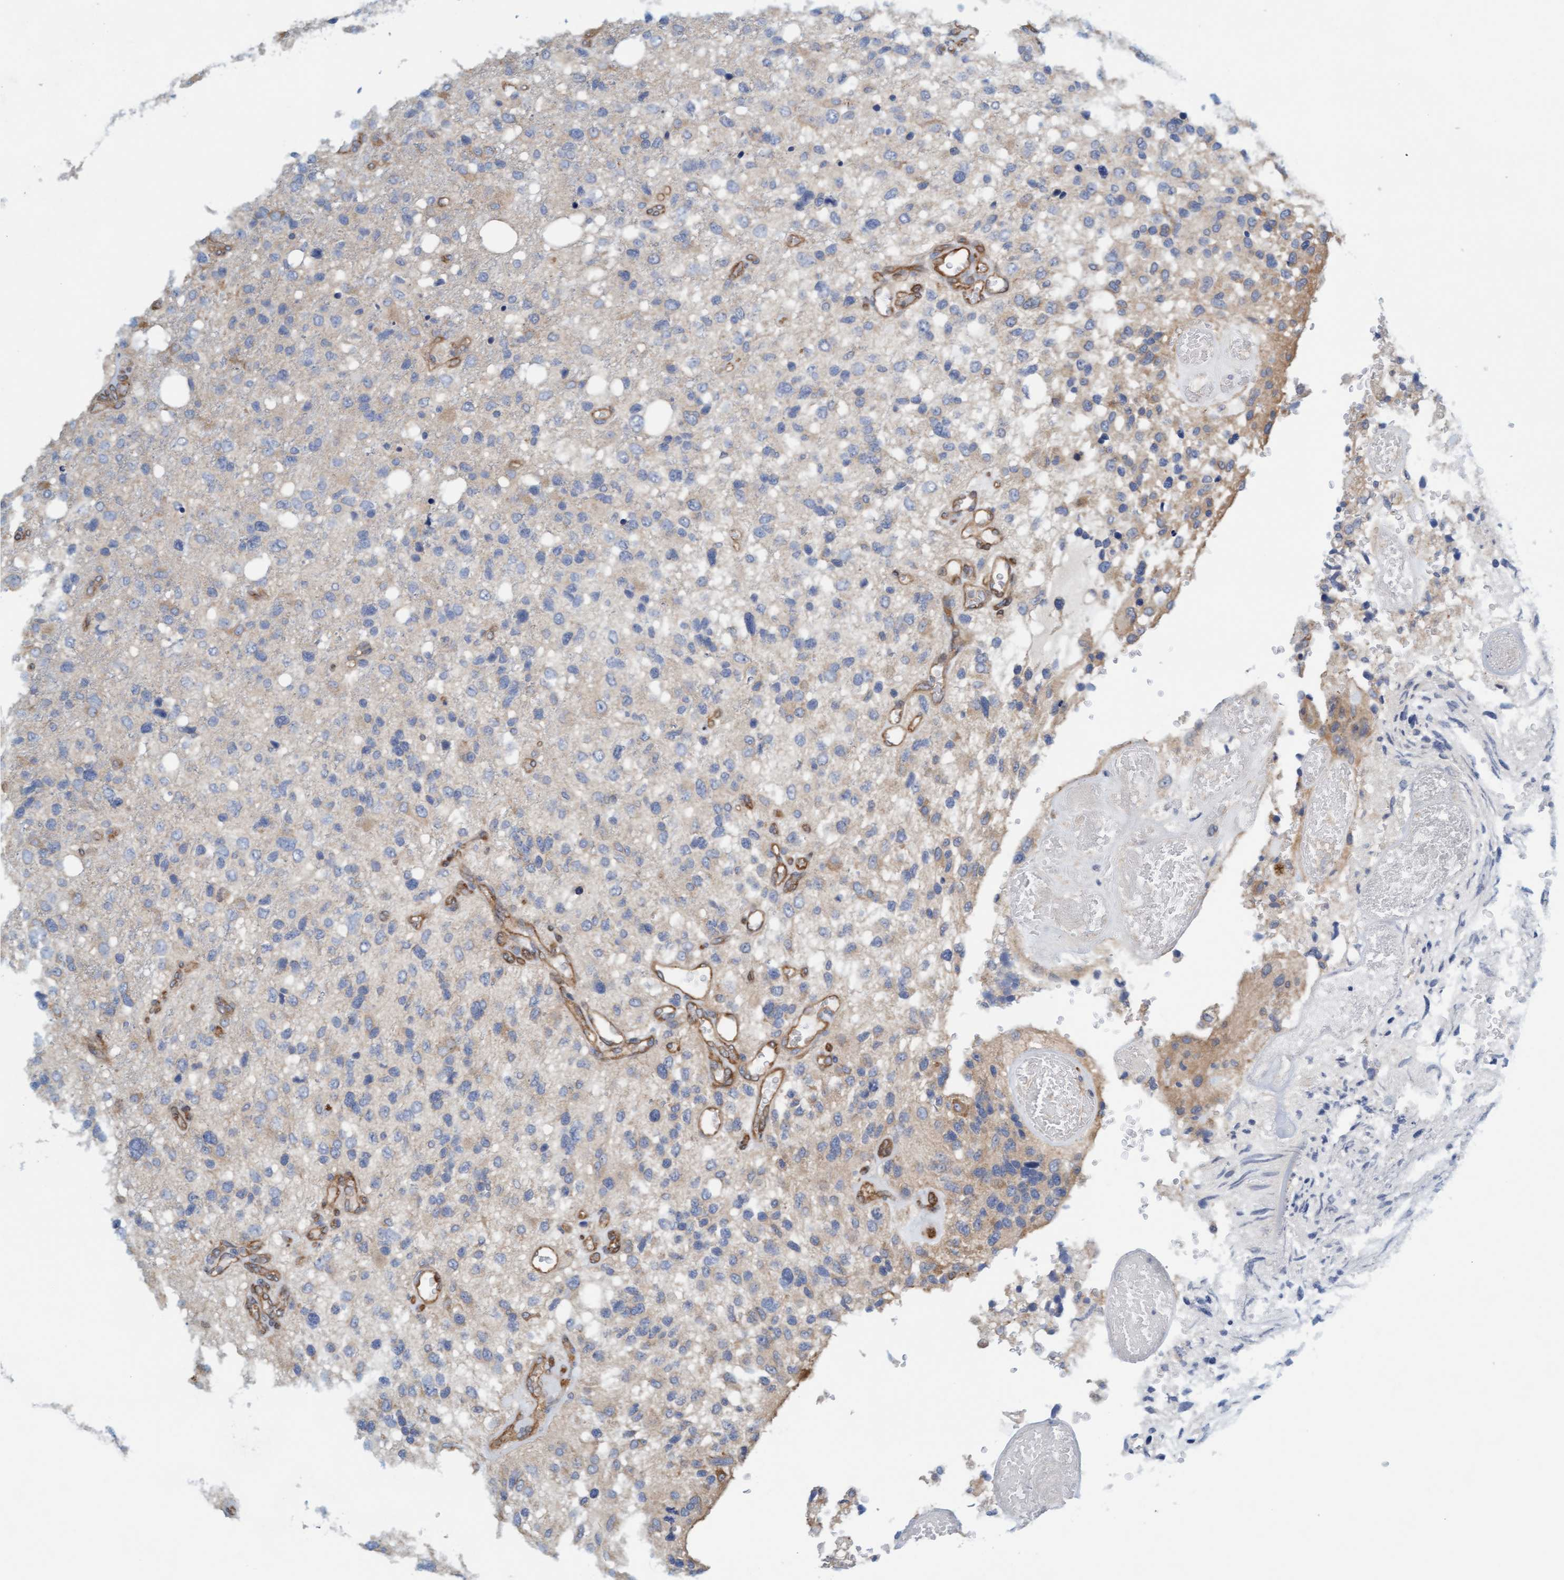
{"staining": {"intensity": "weak", "quantity": "<25%", "location": "cytoplasmic/membranous"}, "tissue": "glioma", "cell_type": "Tumor cells", "image_type": "cancer", "snomed": [{"axis": "morphology", "description": "Glioma, malignant, High grade"}, {"axis": "topography", "description": "Brain"}], "caption": "DAB (3,3'-diaminobenzidine) immunohistochemical staining of glioma exhibits no significant positivity in tumor cells. (Immunohistochemistry (ihc), brightfield microscopy, high magnification).", "gene": "PRKD2", "patient": {"sex": "female", "age": 58}}